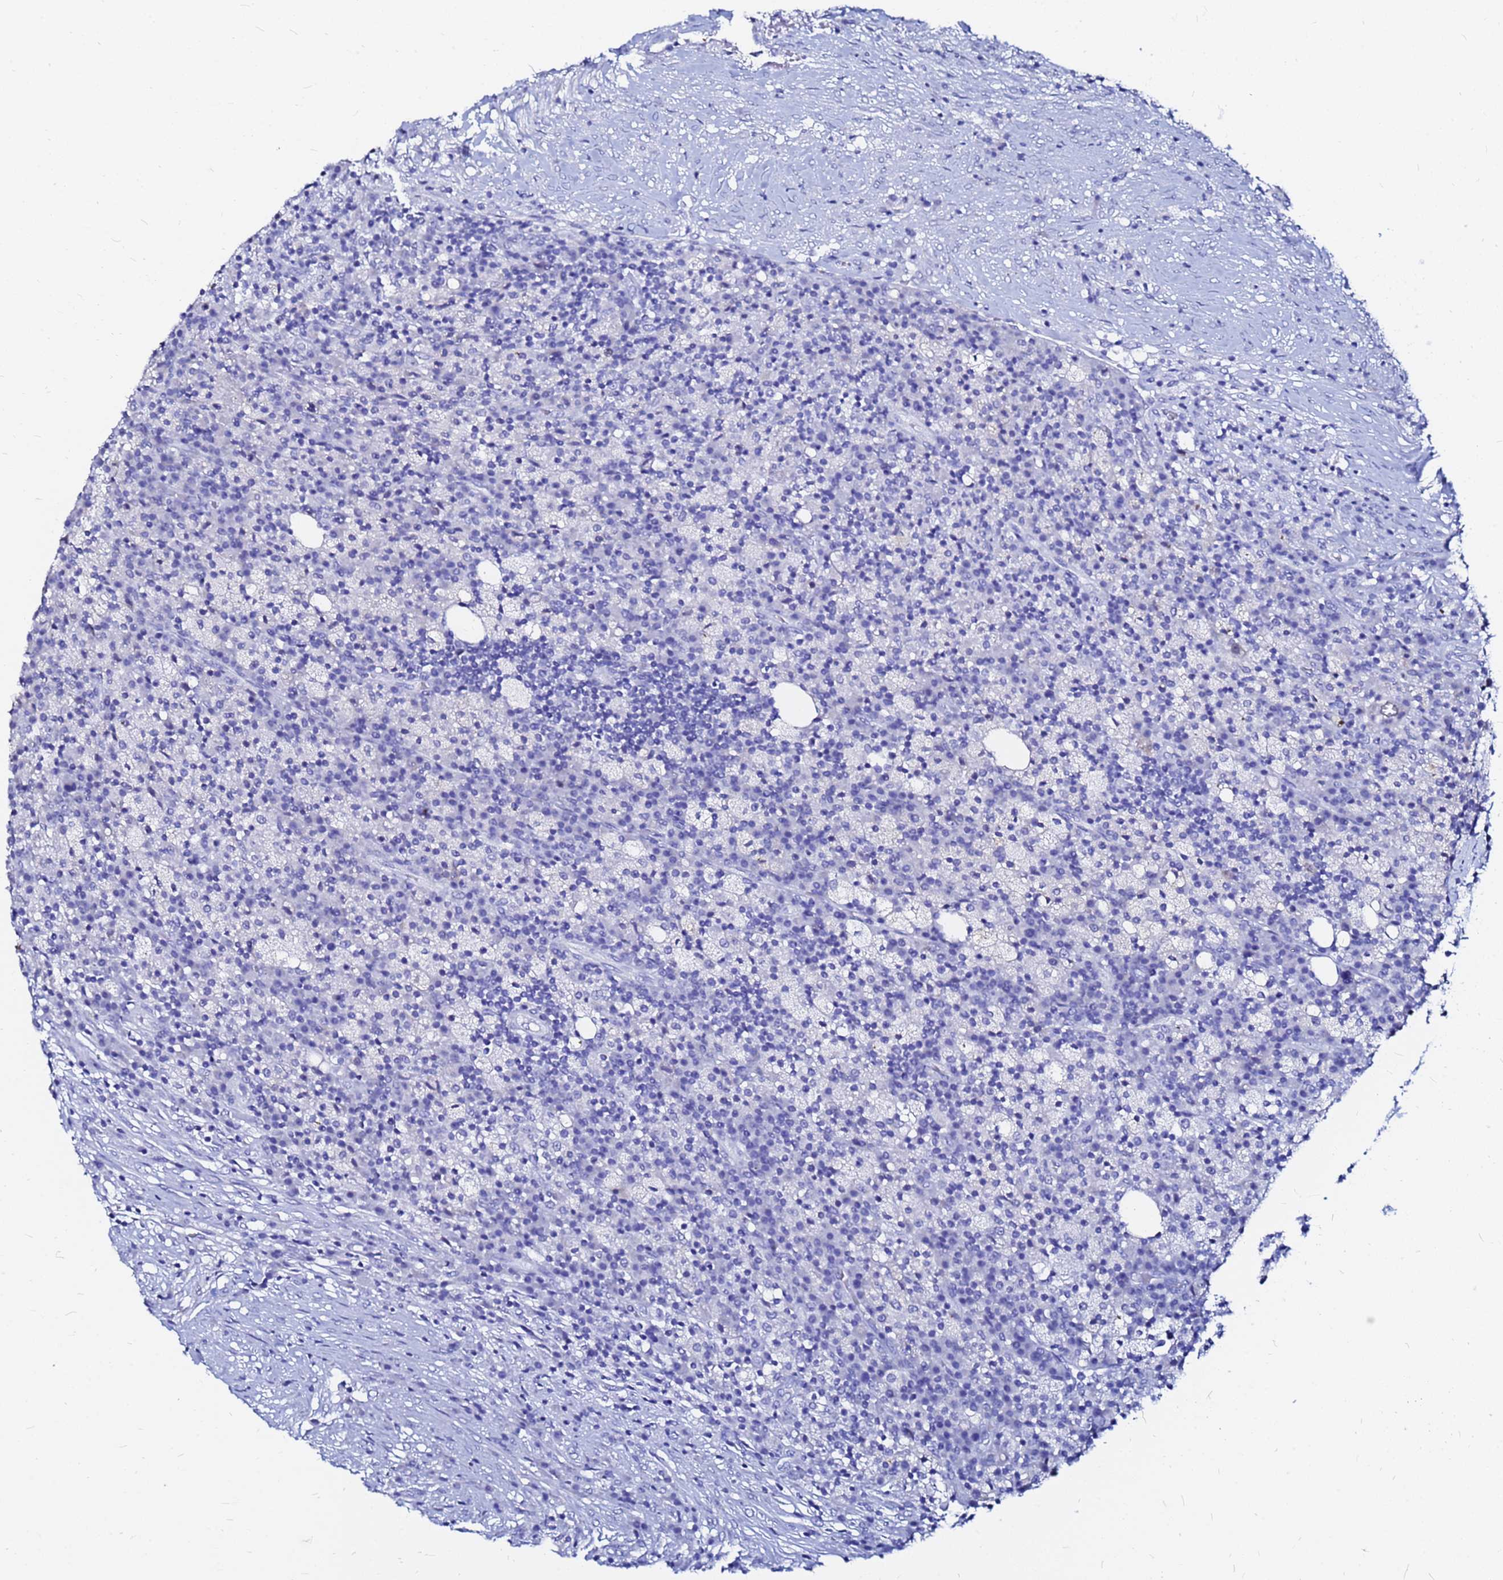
{"staining": {"intensity": "negative", "quantity": "none", "location": "none"}, "tissue": "colorectal cancer", "cell_type": "Tumor cells", "image_type": "cancer", "snomed": [{"axis": "morphology", "description": "Adenocarcinoma, NOS"}, {"axis": "topography", "description": "Colon"}], "caption": "Human colorectal adenocarcinoma stained for a protein using immunohistochemistry displays no positivity in tumor cells.", "gene": "PPP1R14C", "patient": {"sex": "male", "age": 83}}